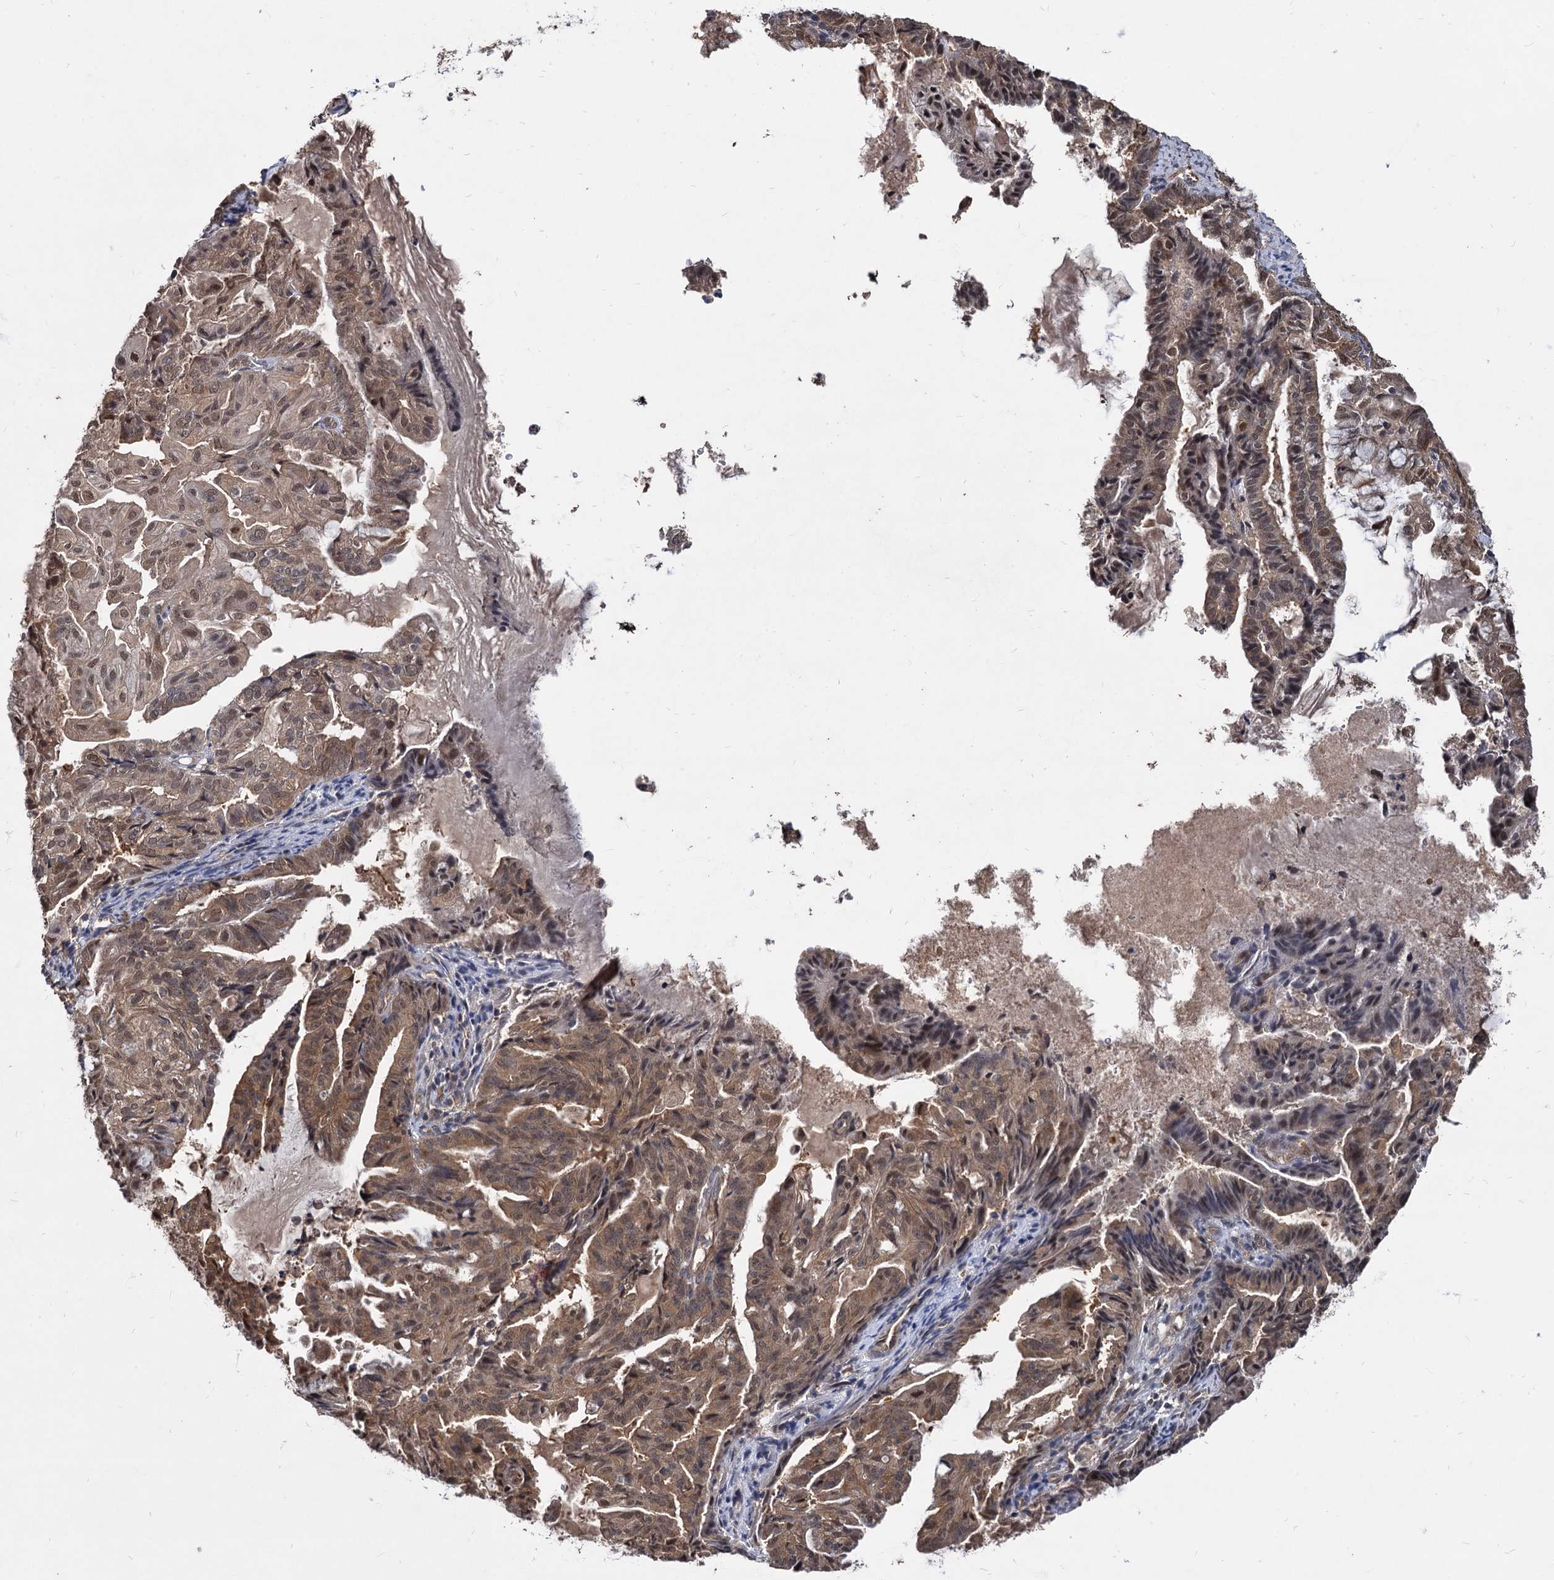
{"staining": {"intensity": "moderate", "quantity": ">75%", "location": "cytoplasmic/membranous,nuclear"}, "tissue": "endometrial cancer", "cell_type": "Tumor cells", "image_type": "cancer", "snomed": [{"axis": "morphology", "description": "Adenocarcinoma, NOS"}, {"axis": "topography", "description": "Endometrium"}], "caption": "Protein analysis of endometrial cancer tissue reveals moderate cytoplasmic/membranous and nuclear positivity in about >75% of tumor cells. (DAB (3,3'-diaminobenzidine) IHC, brown staining for protein, blue staining for nuclei).", "gene": "PSMD4", "patient": {"sex": "female", "age": 86}}